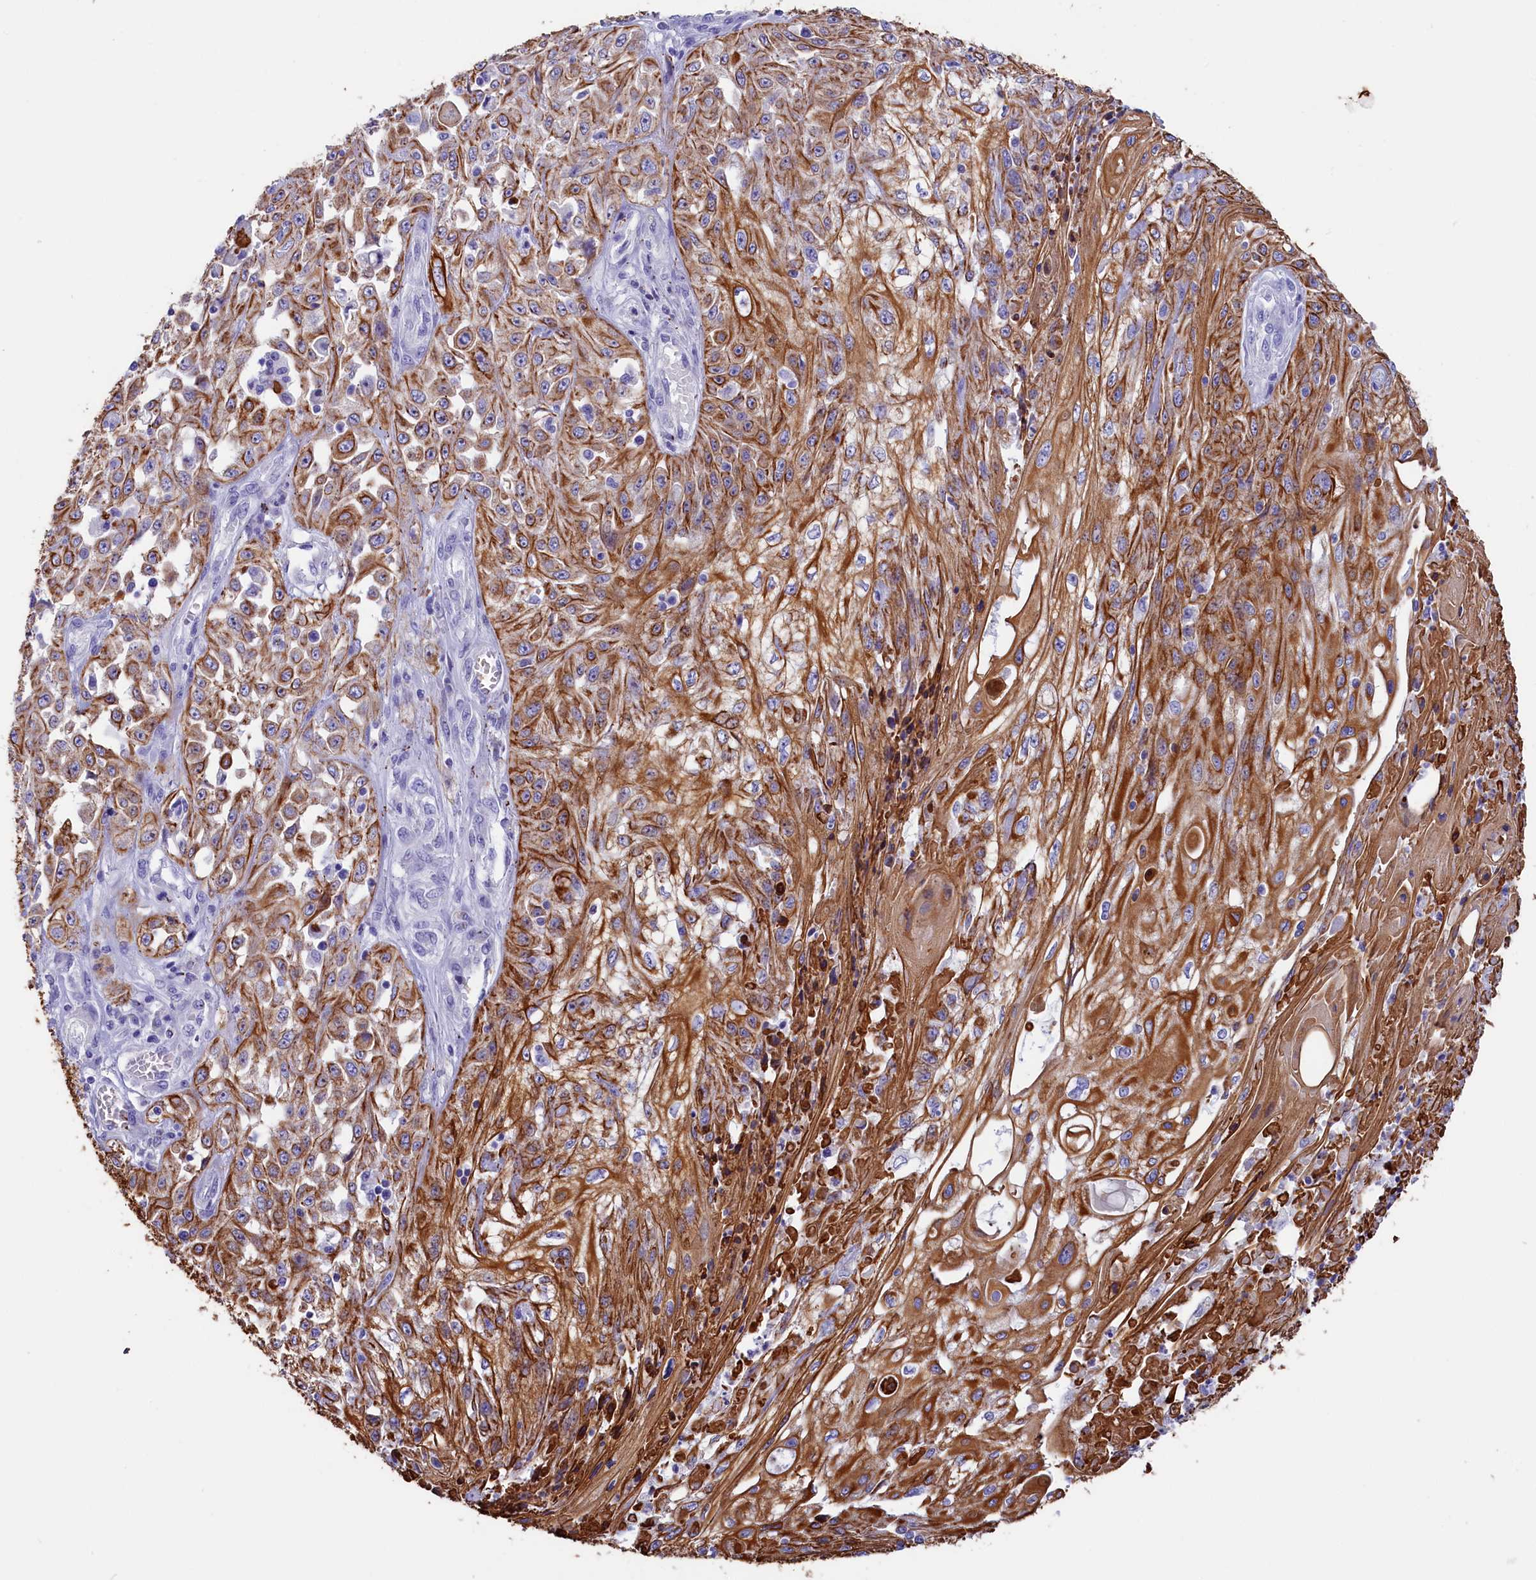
{"staining": {"intensity": "strong", "quantity": ">75%", "location": "cytoplasmic/membranous"}, "tissue": "skin cancer", "cell_type": "Tumor cells", "image_type": "cancer", "snomed": [{"axis": "morphology", "description": "Squamous cell carcinoma, NOS"}, {"axis": "morphology", "description": "Squamous cell carcinoma, metastatic, NOS"}, {"axis": "topography", "description": "Skin"}, {"axis": "topography", "description": "Lymph node"}], "caption": "Protein analysis of skin cancer tissue exhibits strong cytoplasmic/membranous positivity in about >75% of tumor cells.", "gene": "SULT2A1", "patient": {"sex": "male", "age": 75}}